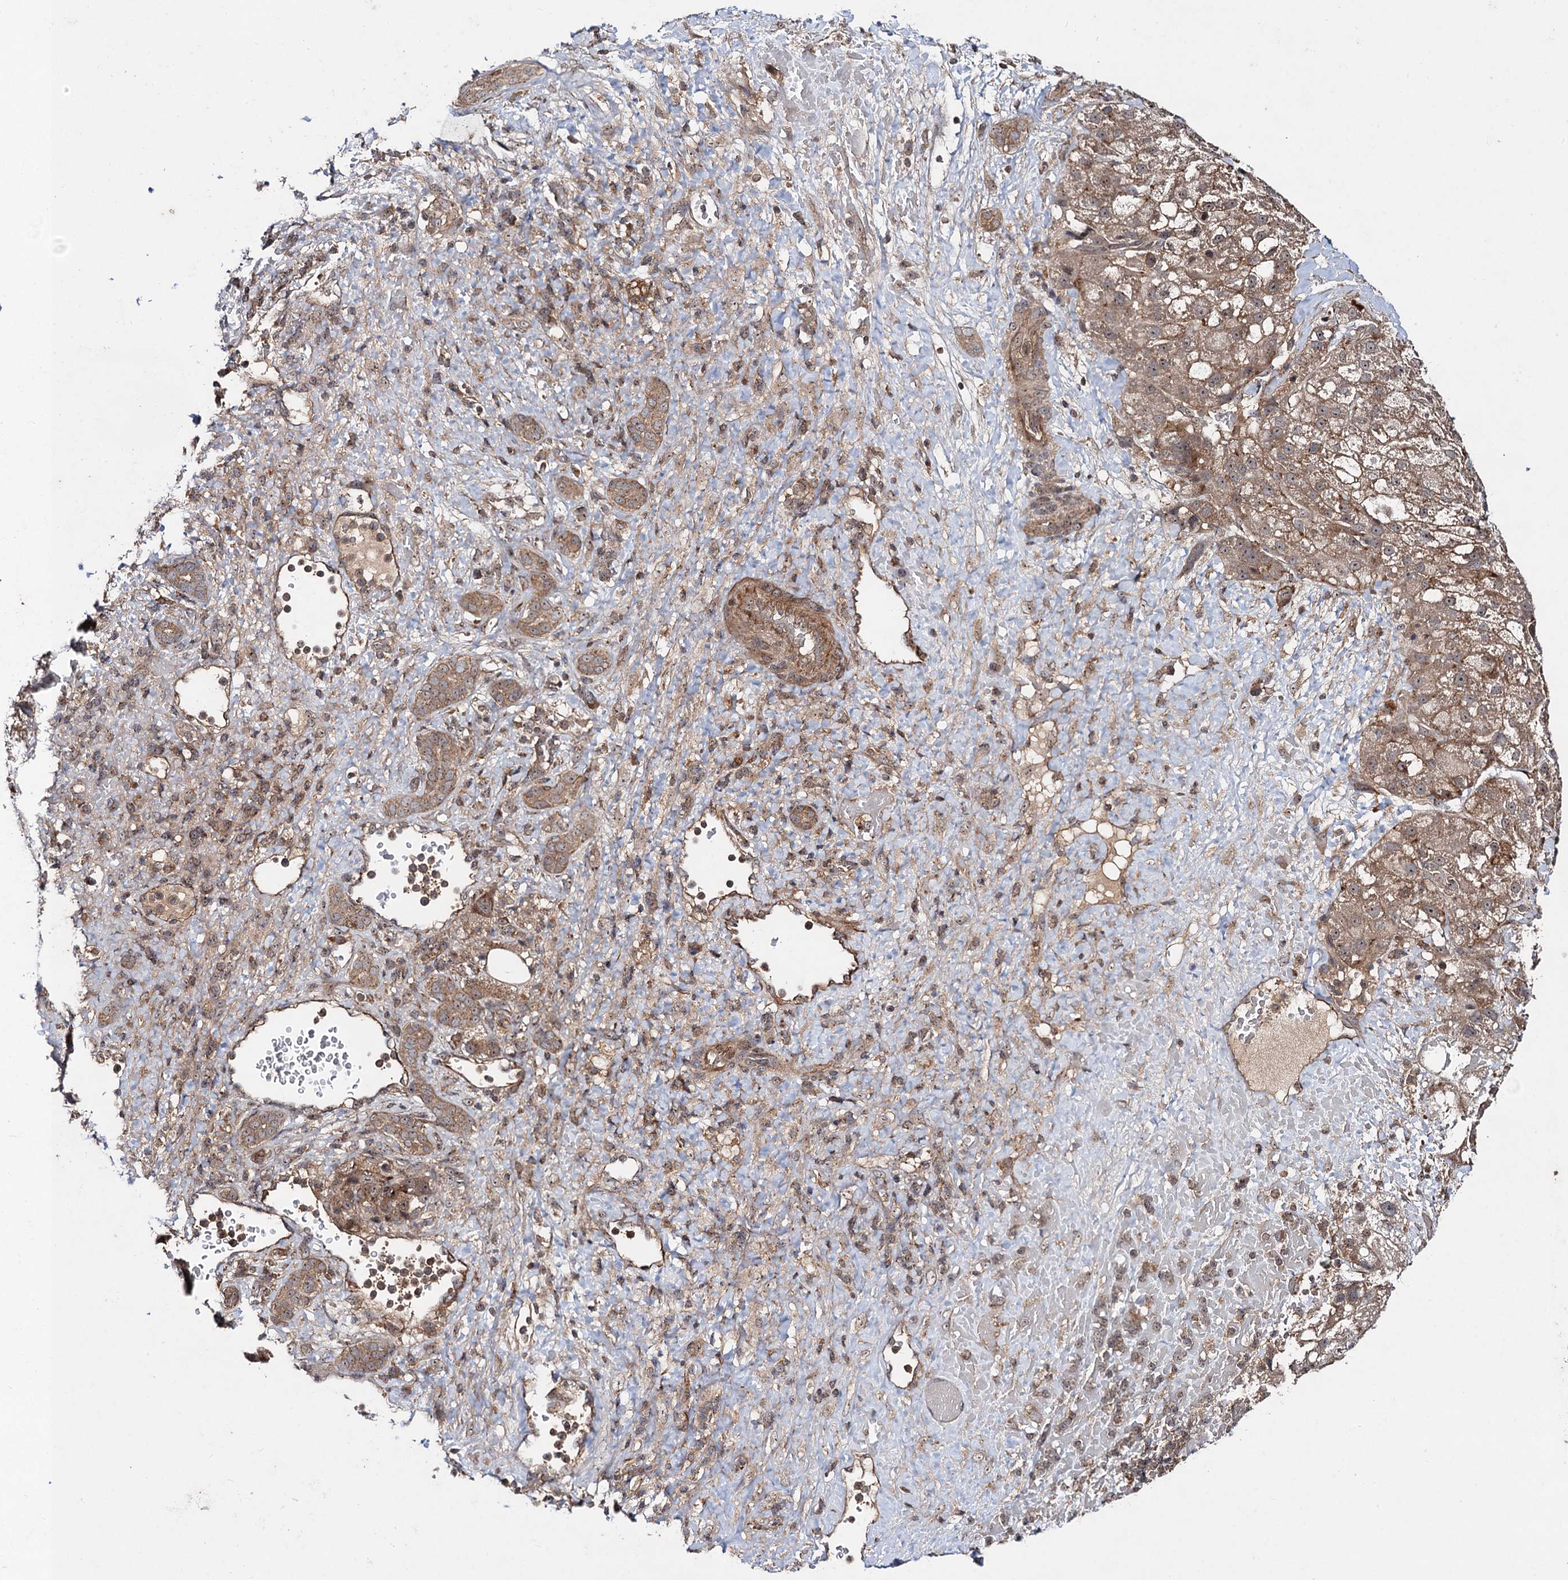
{"staining": {"intensity": "moderate", "quantity": ">75%", "location": "cytoplasmic/membranous"}, "tissue": "liver cancer", "cell_type": "Tumor cells", "image_type": "cancer", "snomed": [{"axis": "morphology", "description": "Normal tissue, NOS"}, {"axis": "morphology", "description": "Carcinoma, Hepatocellular, NOS"}, {"axis": "topography", "description": "Liver"}], "caption": "Liver hepatocellular carcinoma tissue demonstrates moderate cytoplasmic/membranous expression in about >75% of tumor cells (DAB IHC, brown staining for protein, blue staining for nuclei).", "gene": "KXD1", "patient": {"sex": "male", "age": 57}}